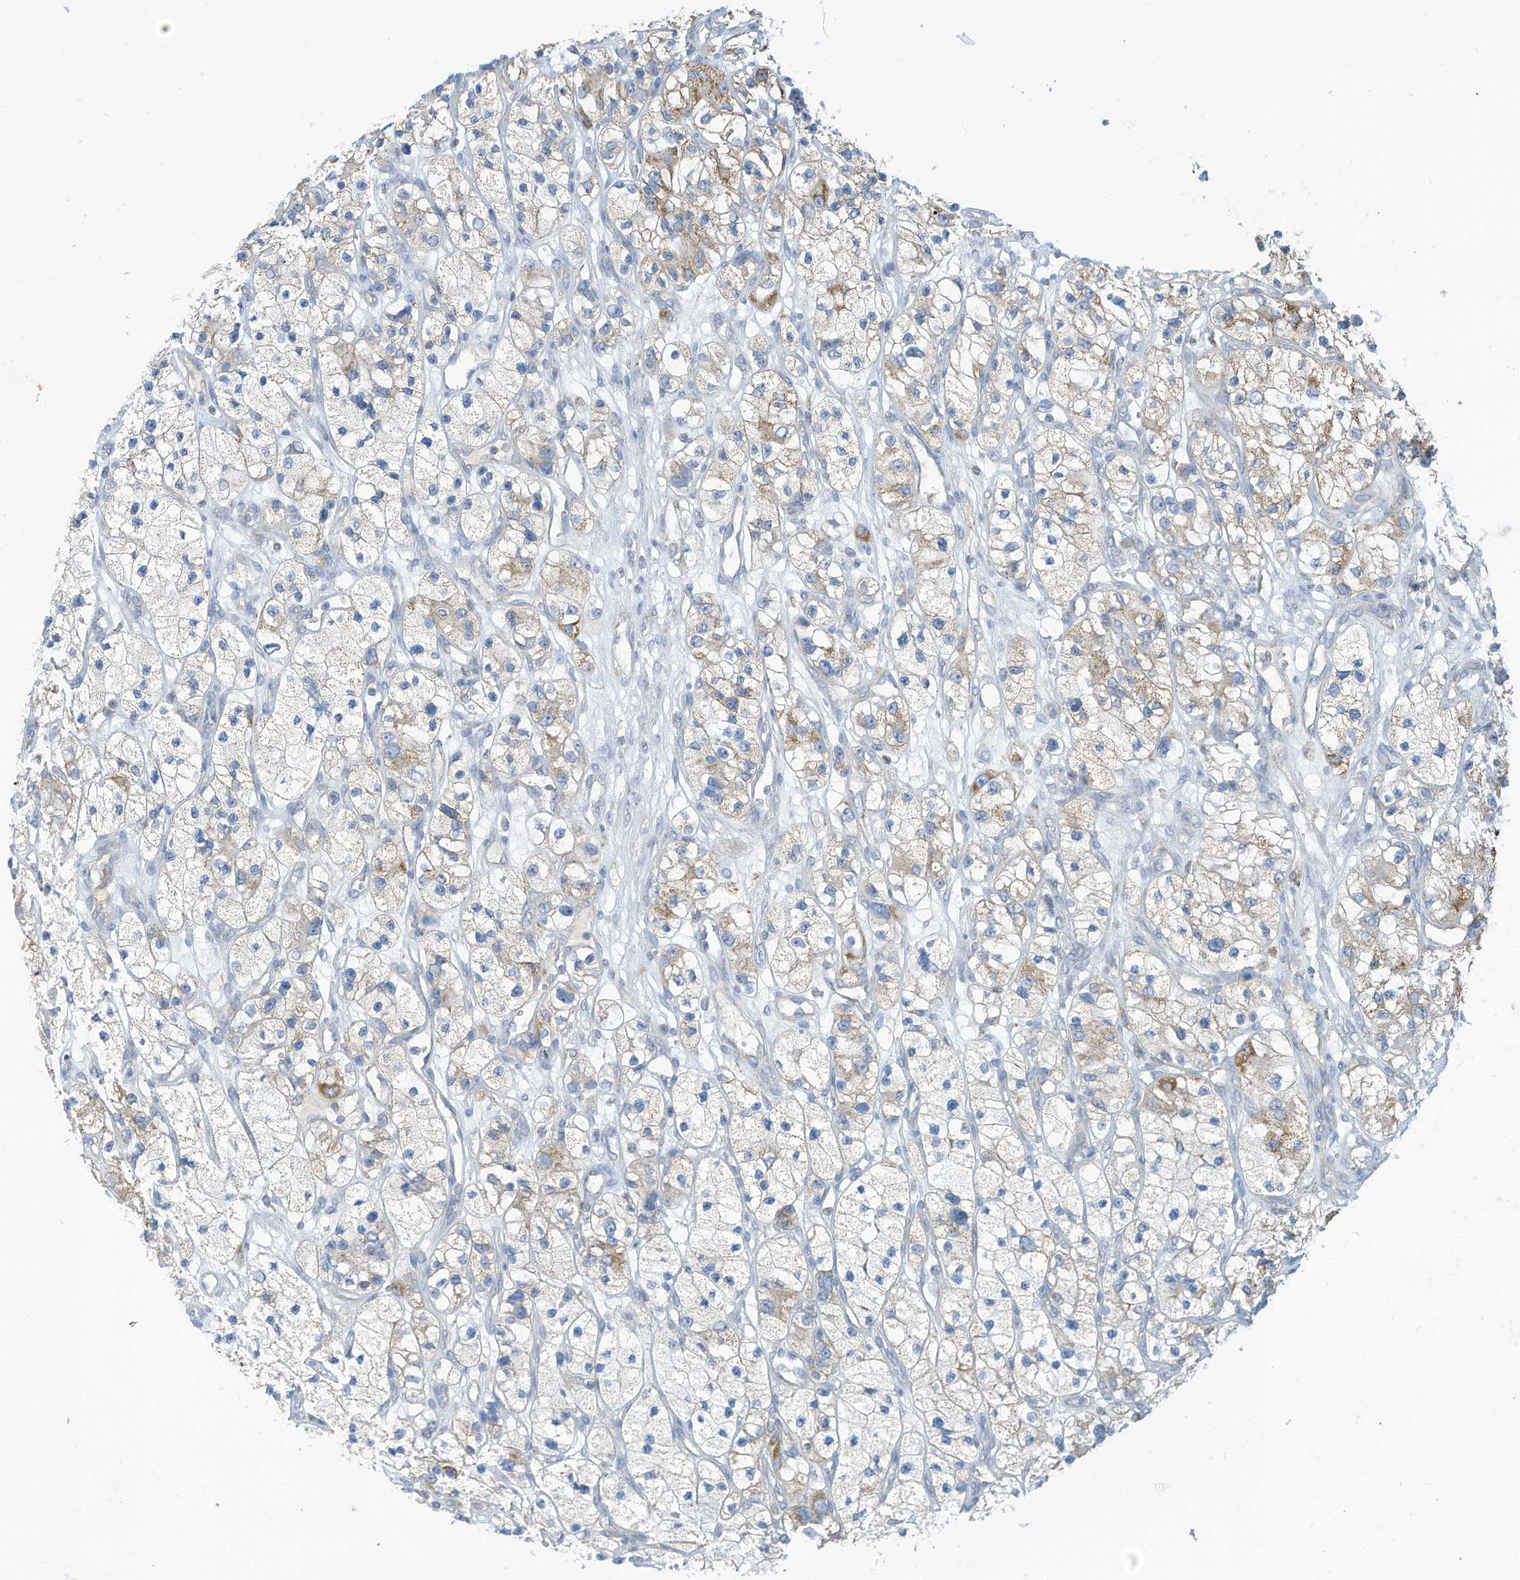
{"staining": {"intensity": "moderate", "quantity": "<25%", "location": "cytoplasmic/membranous"}, "tissue": "renal cancer", "cell_type": "Tumor cells", "image_type": "cancer", "snomed": [{"axis": "morphology", "description": "Adenocarcinoma, NOS"}, {"axis": "topography", "description": "Kidney"}], "caption": "About <25% of tumor cells in human renal cancer (adenocarcinoma) exhibit moderate cytoplasmic/membranous protein staining as visualized by brown immunohistochemical staining.", "gene": "NLN", "patient": {"sex": "female", "age": 57}}